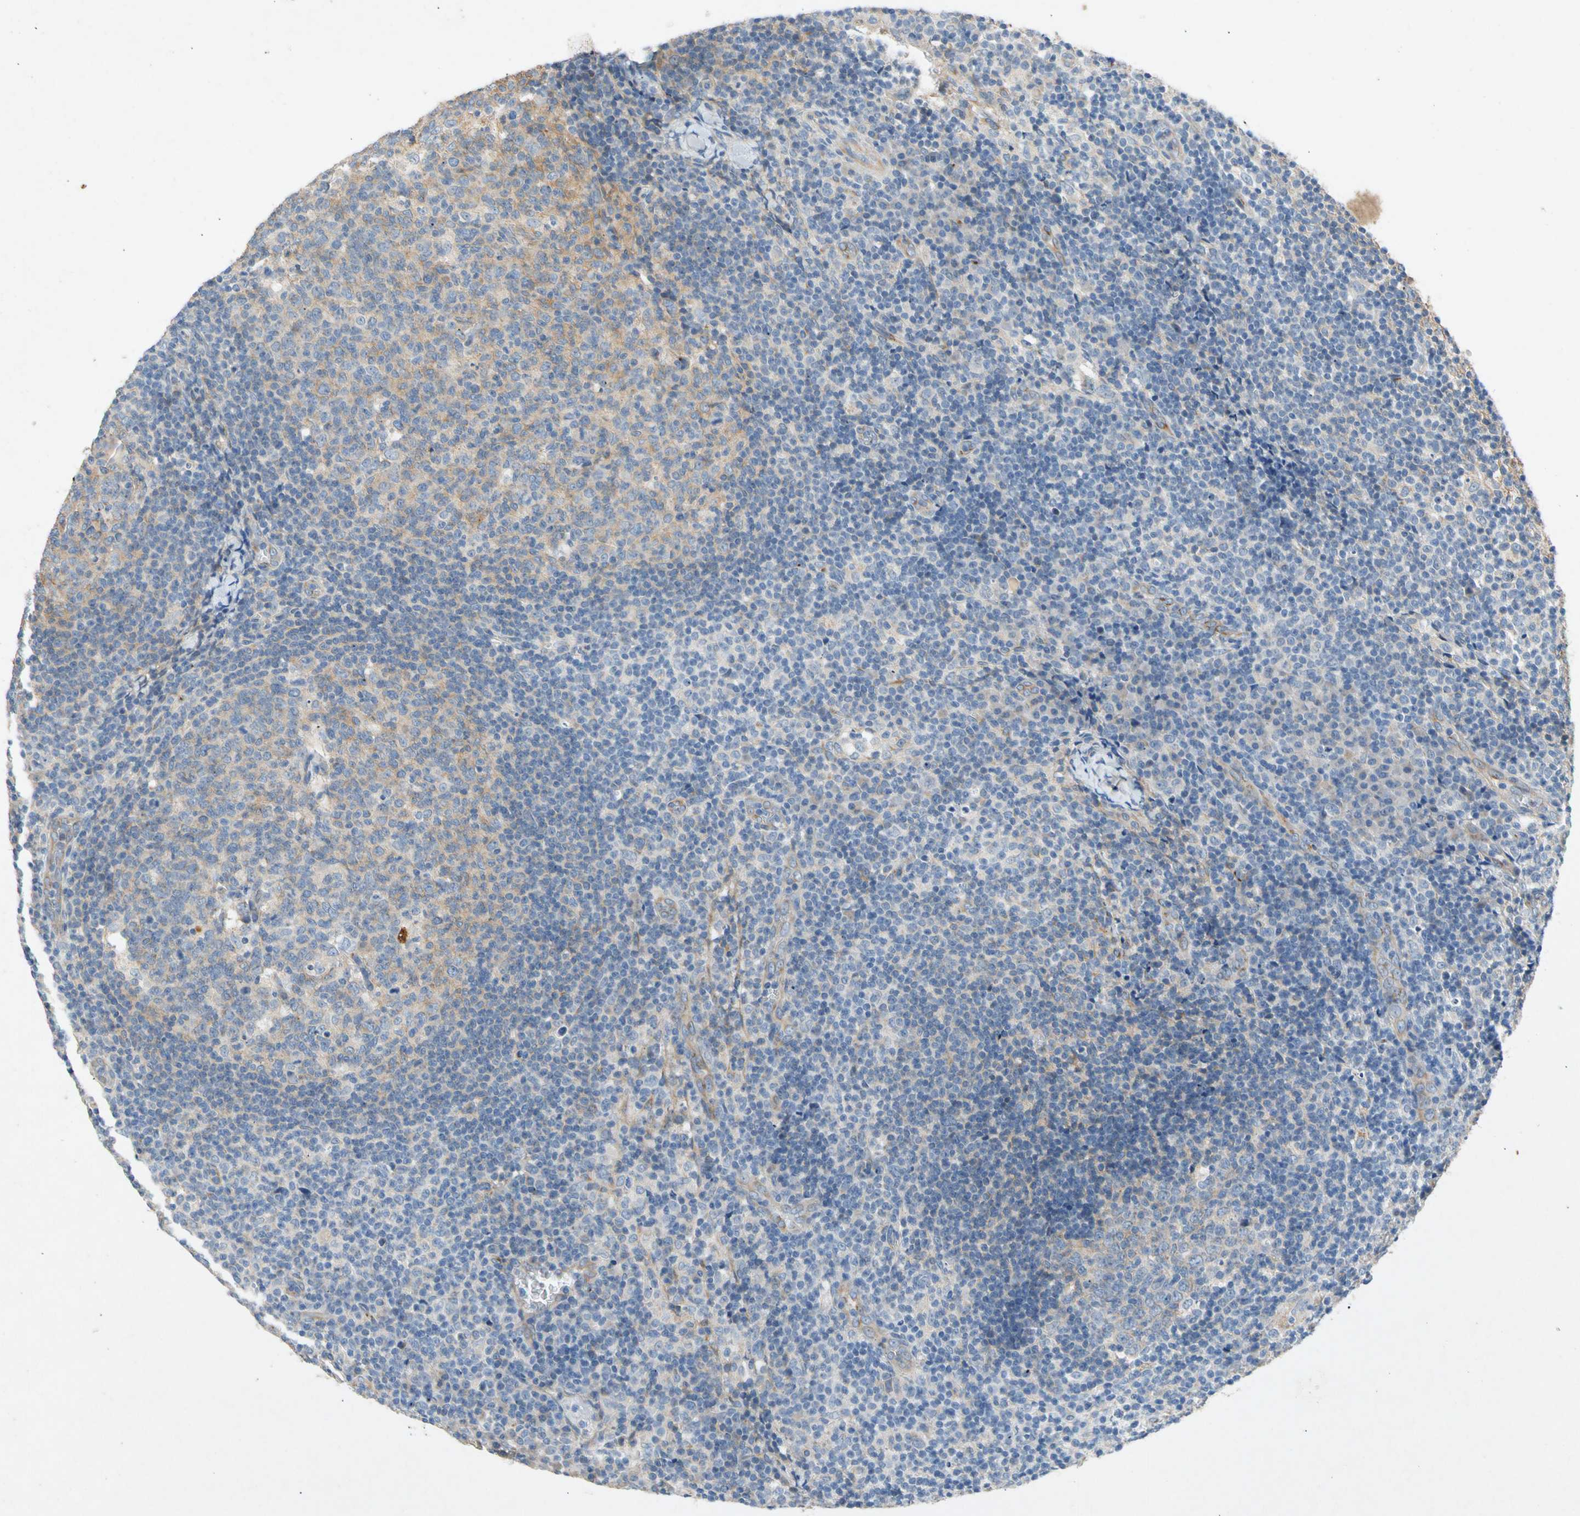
{"staining": {"intensity": "weak", "quantity": ">75%", "location": "cytoplasmic/membranous"}, "tissue": "lymph node", "cell_type": "Germinal center cells", "image_type": "normal", "snomed": [{"axis": "morphology", "description": "Normal tissue, NOS"}, {"axis": "morphology", "description": "Inflammation, NOS"}, {"axis": "topography", "description": "Lymph node"}], "caption": "A micrograph of human lymph node stained for a protein displays weak cytoplasmic/membranous brown staining in germinal center cells. (Stains: DAB in brown, nuclei in blue, Microscopy: brightfield microscopy at high magnification).", "gene": "GASK1B", "patient": {"sex": "male", "age": 55}}